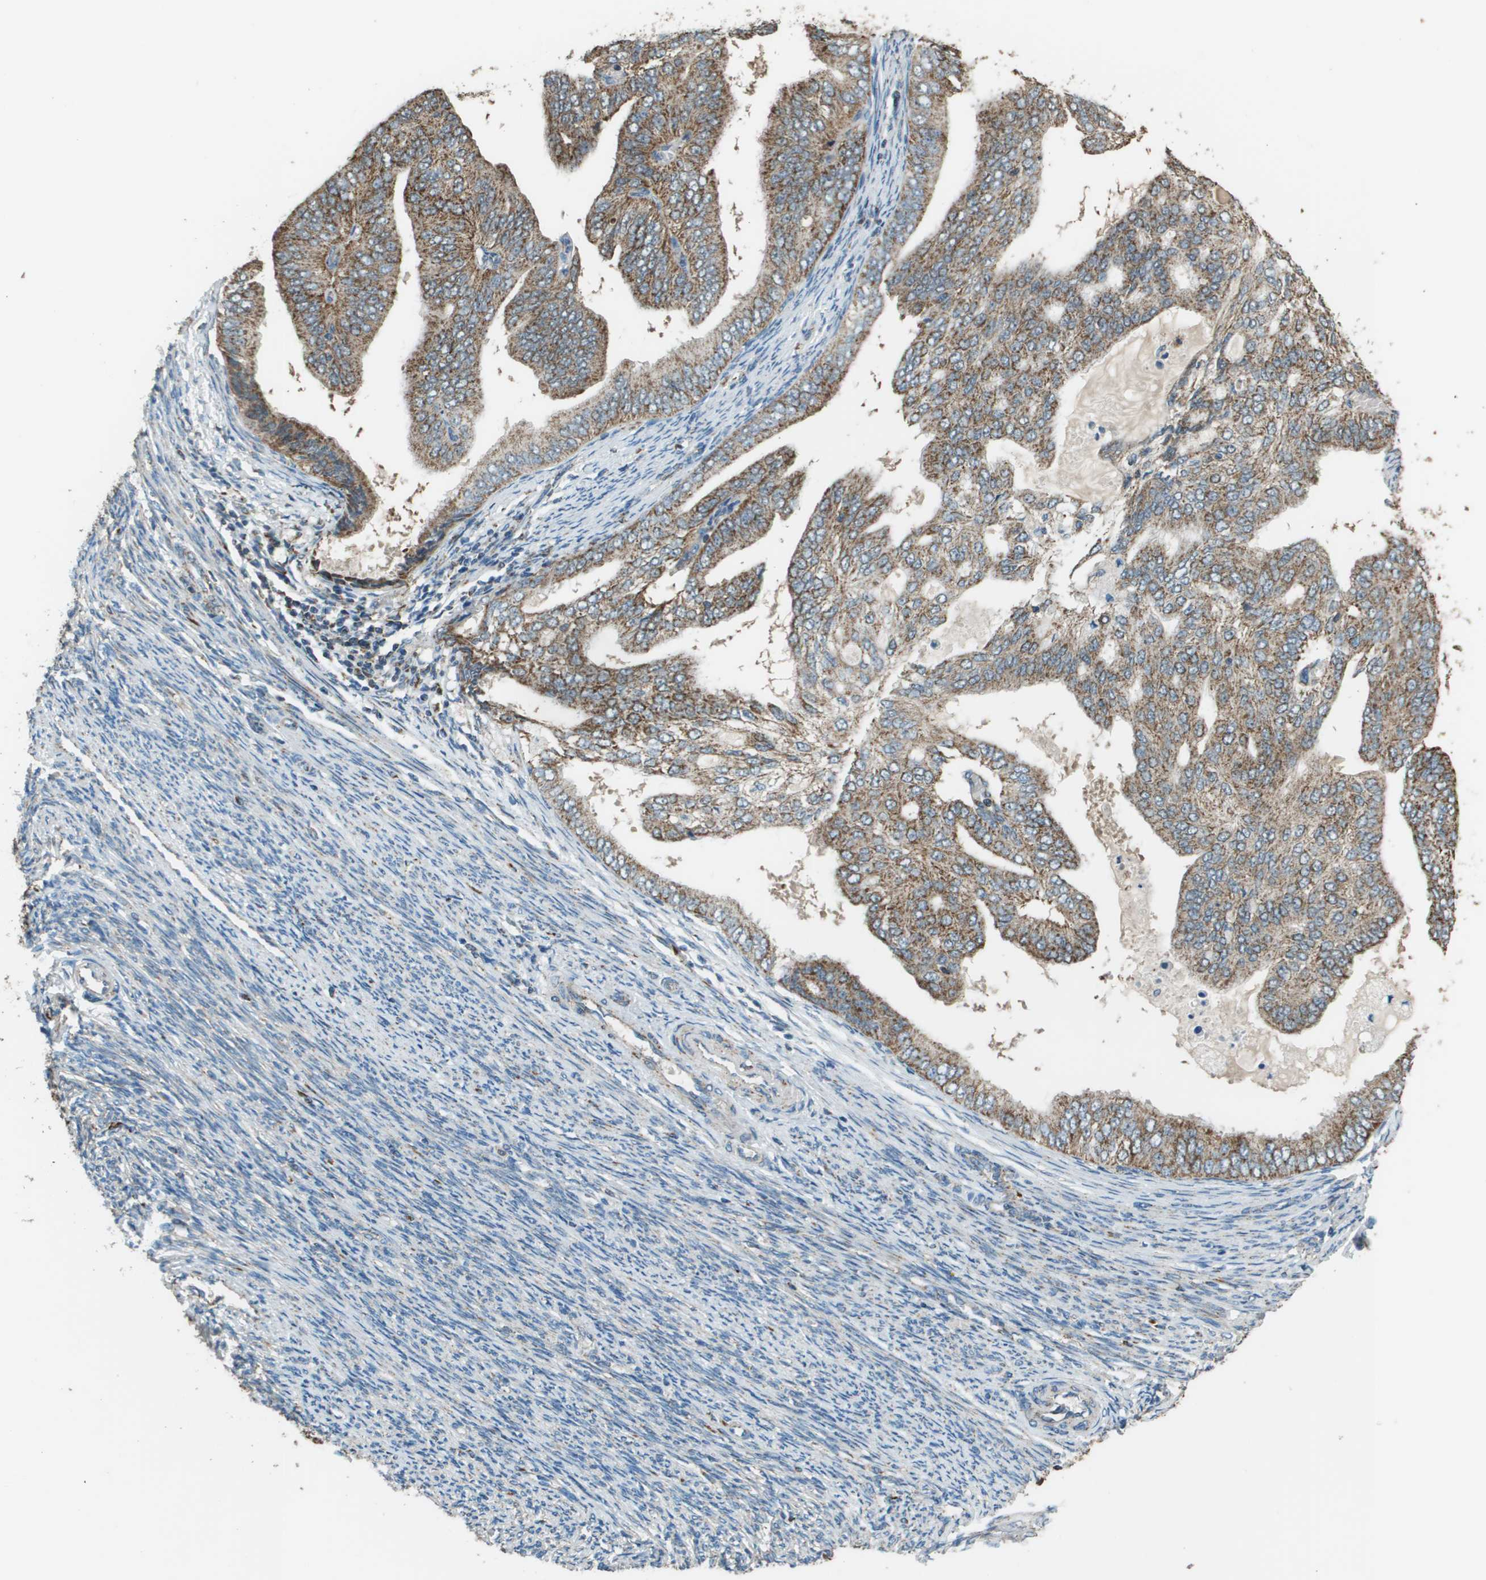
{"staining": {"intensity": "moderate", "quantity": ">75%", "location": "cytoplasmic/membranous"}, "tissue": "endometrial cancer", "cell_type": "Tumor cells", "image_type": "cancer", "snomed": [{"axis": "morphology", "description": "Adenocarcinoma, NOS"}, {"axis": "topography", "description": "Endometrium"}], "caption": "Tumor cells reveal medium levels of moderate cytoplasmic/membranous expression in about >75% of cells in human endometrial cancer (adenocarcinoma).", "gene": "FH", "patient": {"sex": "female", "age": 58}}